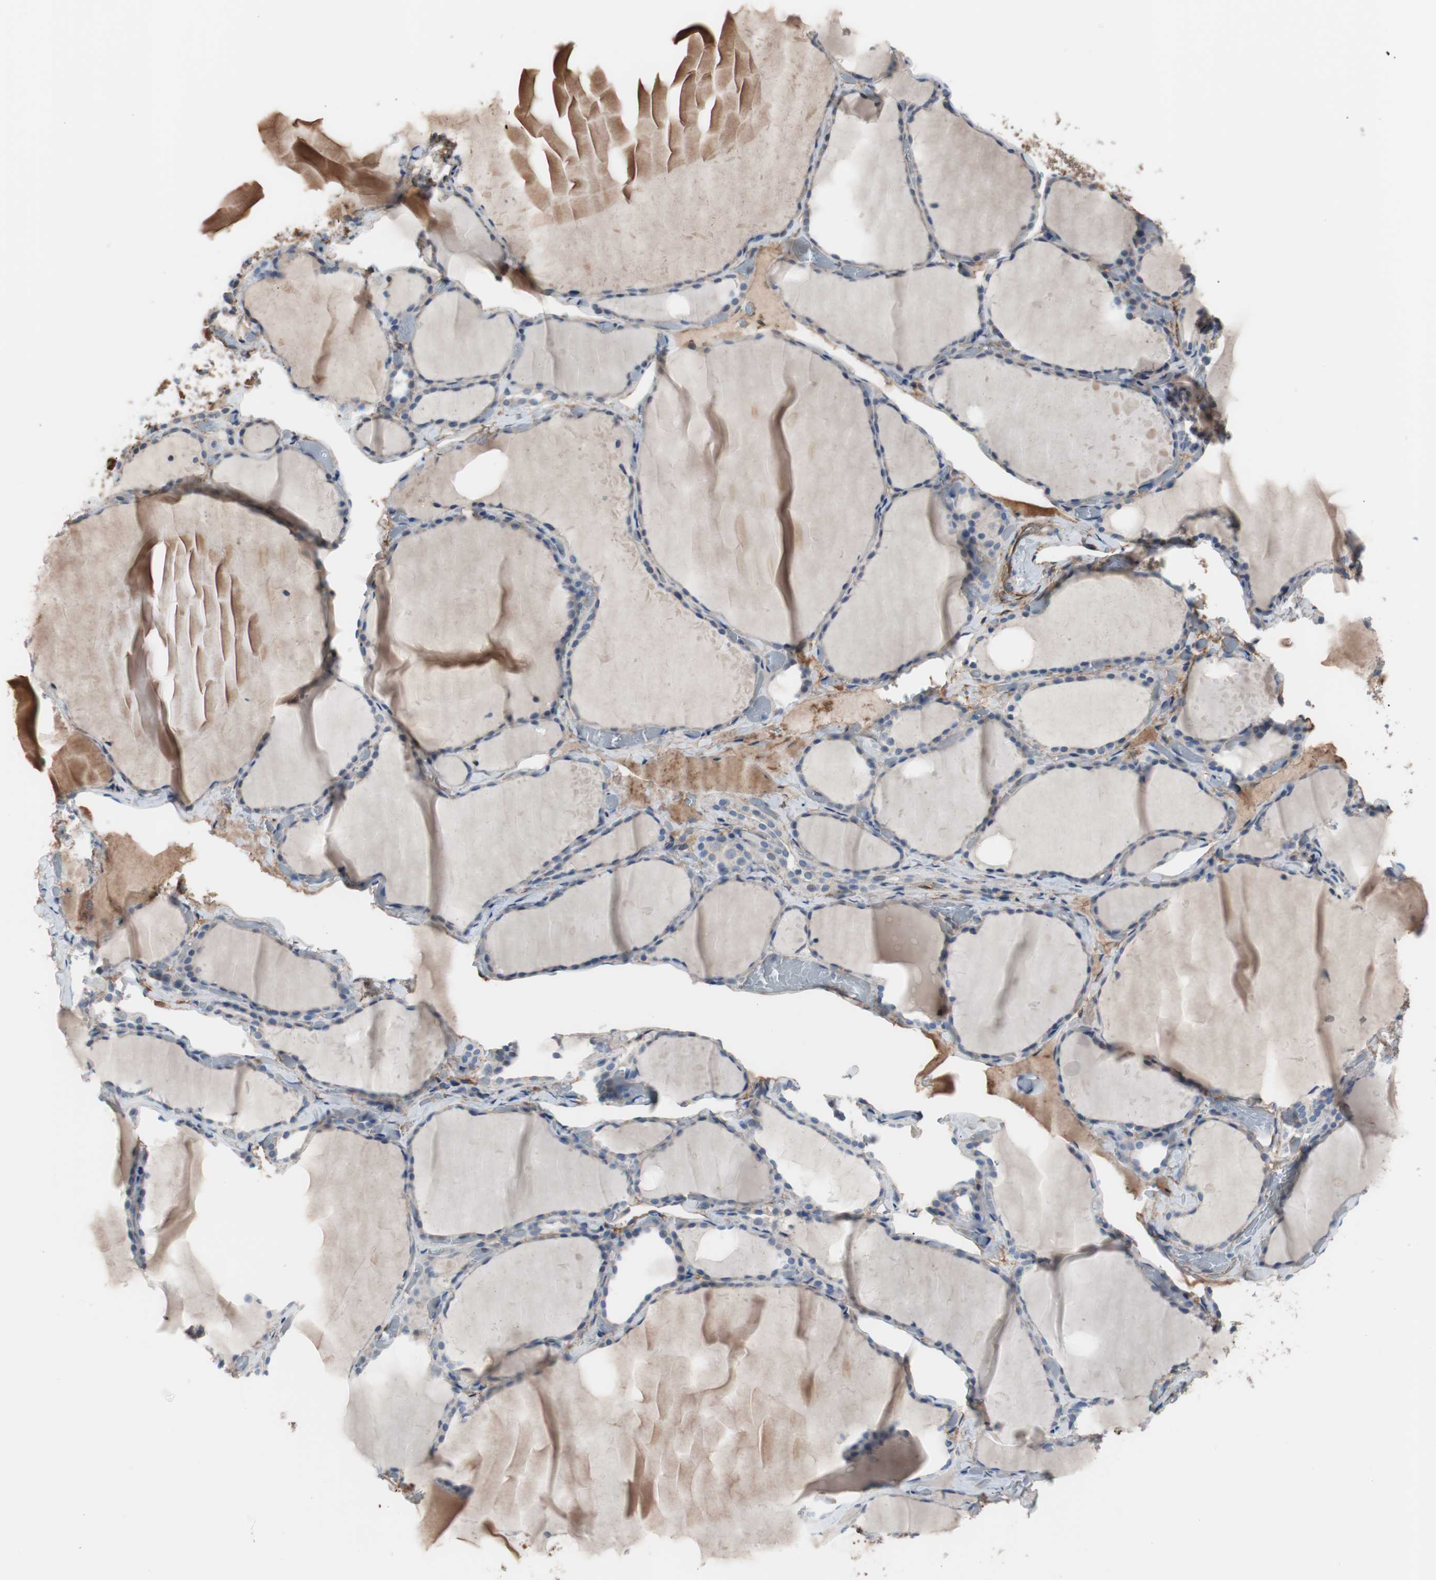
{"staining": {"intensity": "weak", "quantity": "25%-75%", "location": "cytoplasmic/membranous"}, "tissue": "thyroid gland", "cell_type": "Glandular cells", "image_type": "normal", "snomed": [{"axis": "morphology", "description": "Normal tissue, NOS"}, {"axis": "topography", "description": "Thyroid gland"}], "caption": "Approximately 25%-75% of glandular cells in unremarkable human thyroid gland reveal weak cytoplasmic/membranous protein expression as visualized by brown immunohistochemical staining.", "gene": "CD81", "patient": {"sex": "female", "age": 22}}